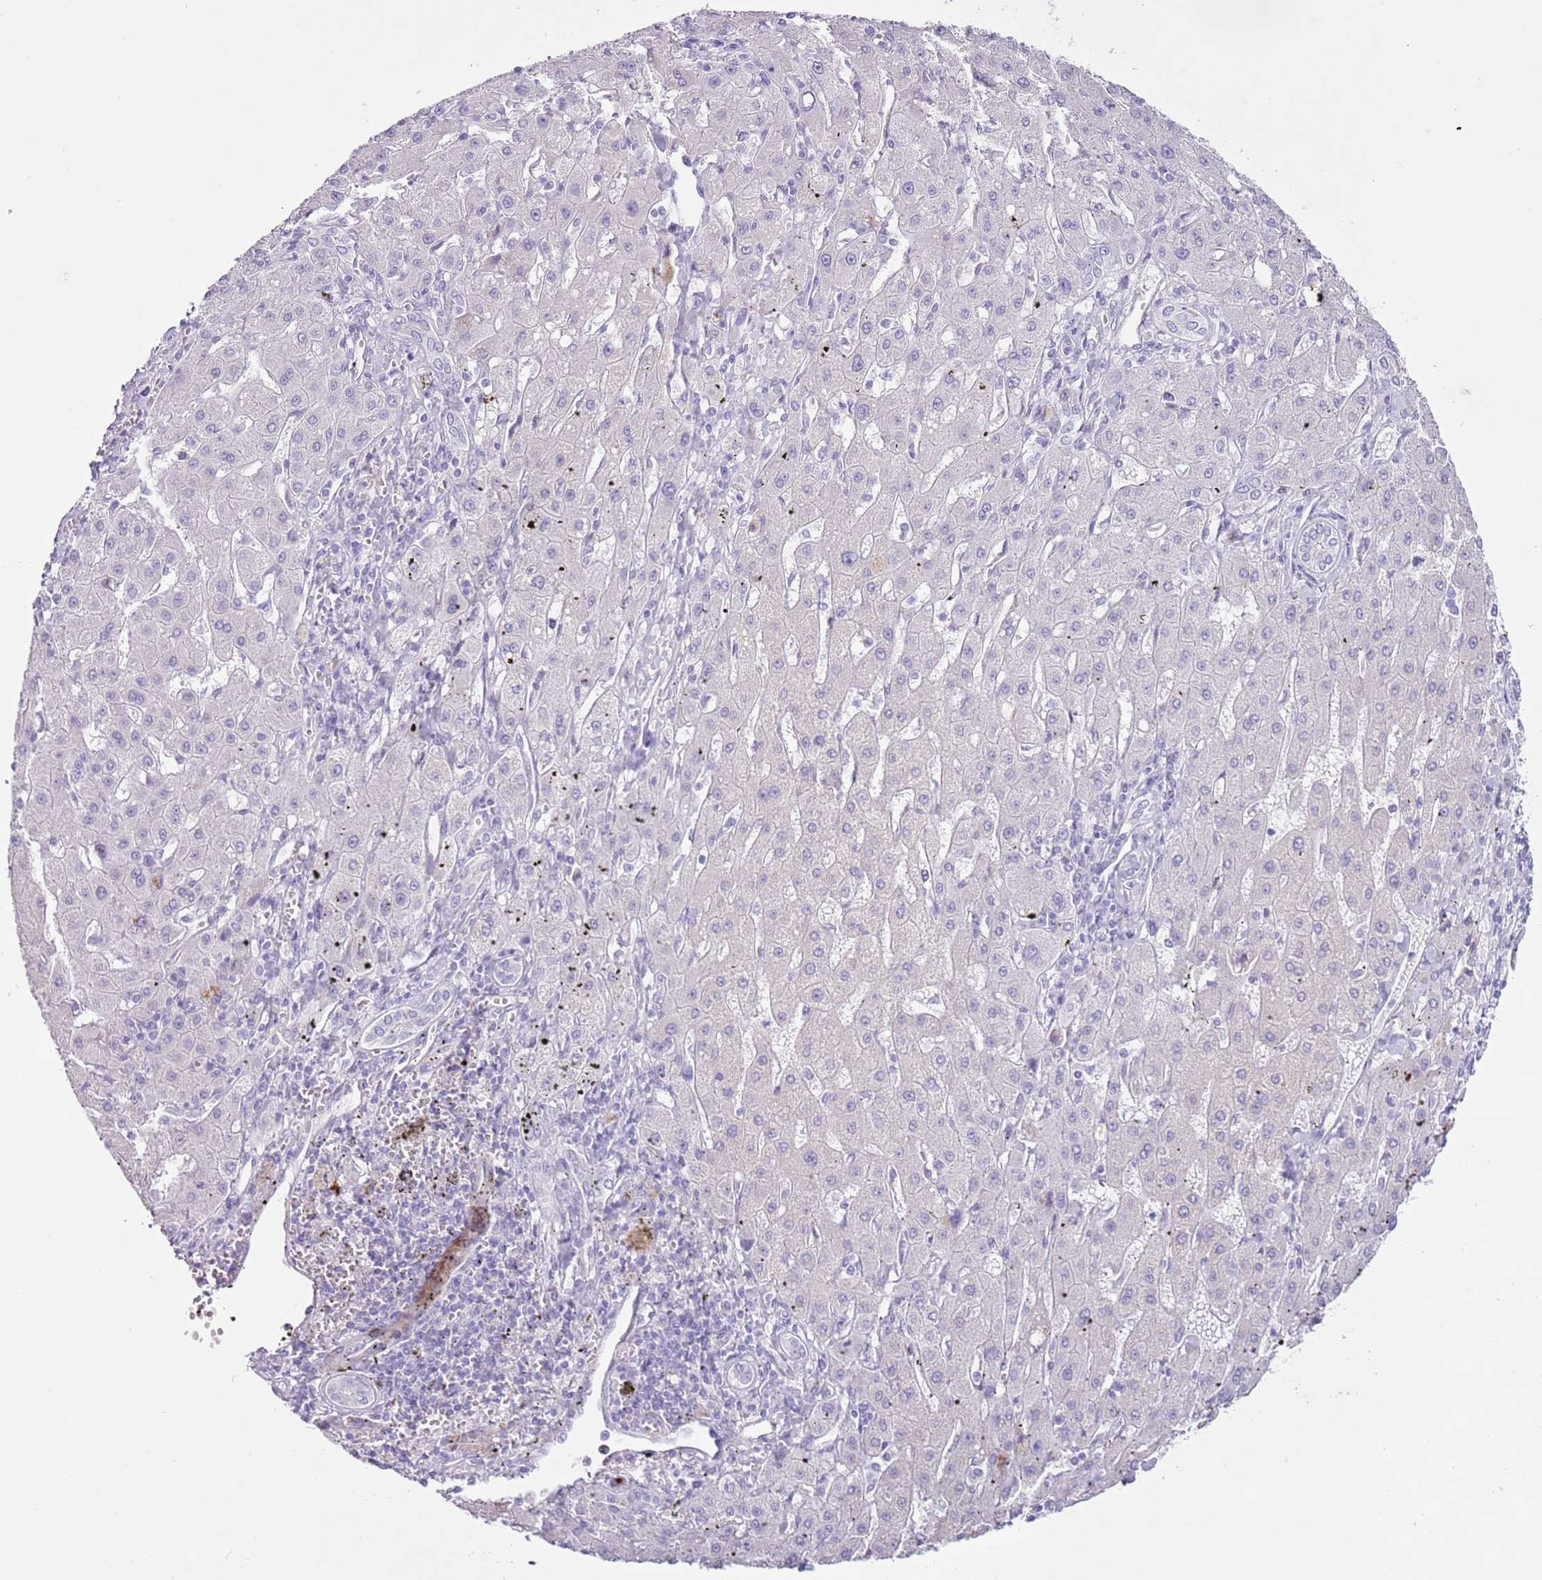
{"staining": {"intensity": "negative", "quantity": "none", "location": "none"}, "tissue": "liver cancer", "cell_type": "Tumor cells", "image_type": "cancer", "snomed": [{"axis": "morphology", "description": "Carcinoma, Hepatocellular, NOS"}, {"axis": "topography", "description": "Liver"}], "caption": "Tumor cells are negative for protein expression in human liver cancer.", "gene": "ZNF239", "patient": {"sex": "male", "age": 72}}